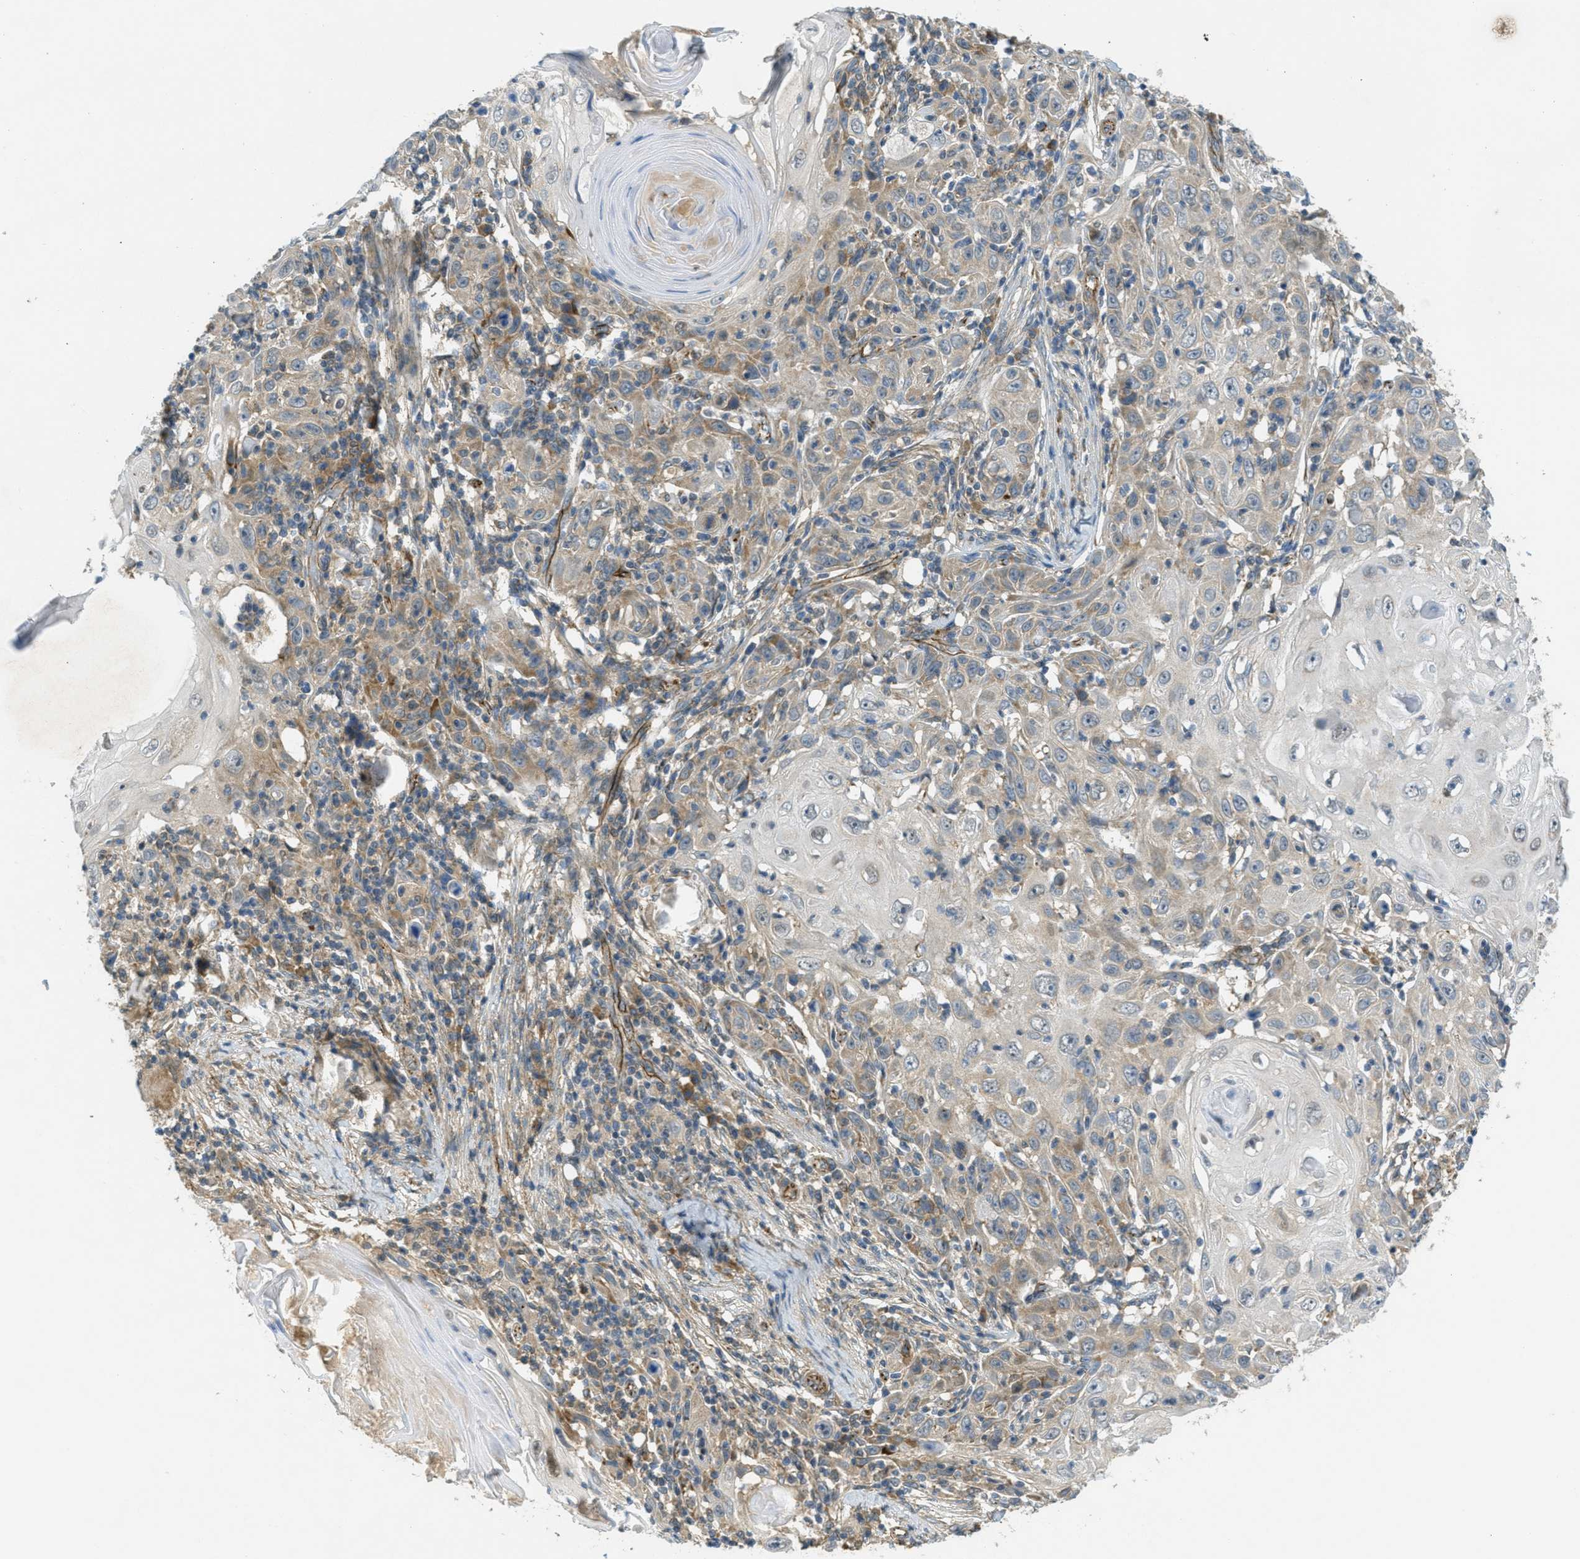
{"staining": {"intensity": "weak", "quantity": "25%-75%", "location": "cytoplasmic/membranous"}, "tissue": "skin cancer", "cell_type": "Tumor cells", "image_type": "cancer", "snomed": [{"axis": "morphology", "description": "Squamous cell carcinoma, NOS"}, {"axis": "topography", "description": "Skin"}], "caption": "A high-resolution micrograph shows IHC staining of skin squamous cell carcinoma, which shows weak cytoplasmic/membranous positivity in approximately 25%-75% of tumor cells.", "gene": "JCAD", "patient": {"sex": "female", "age": 88}}